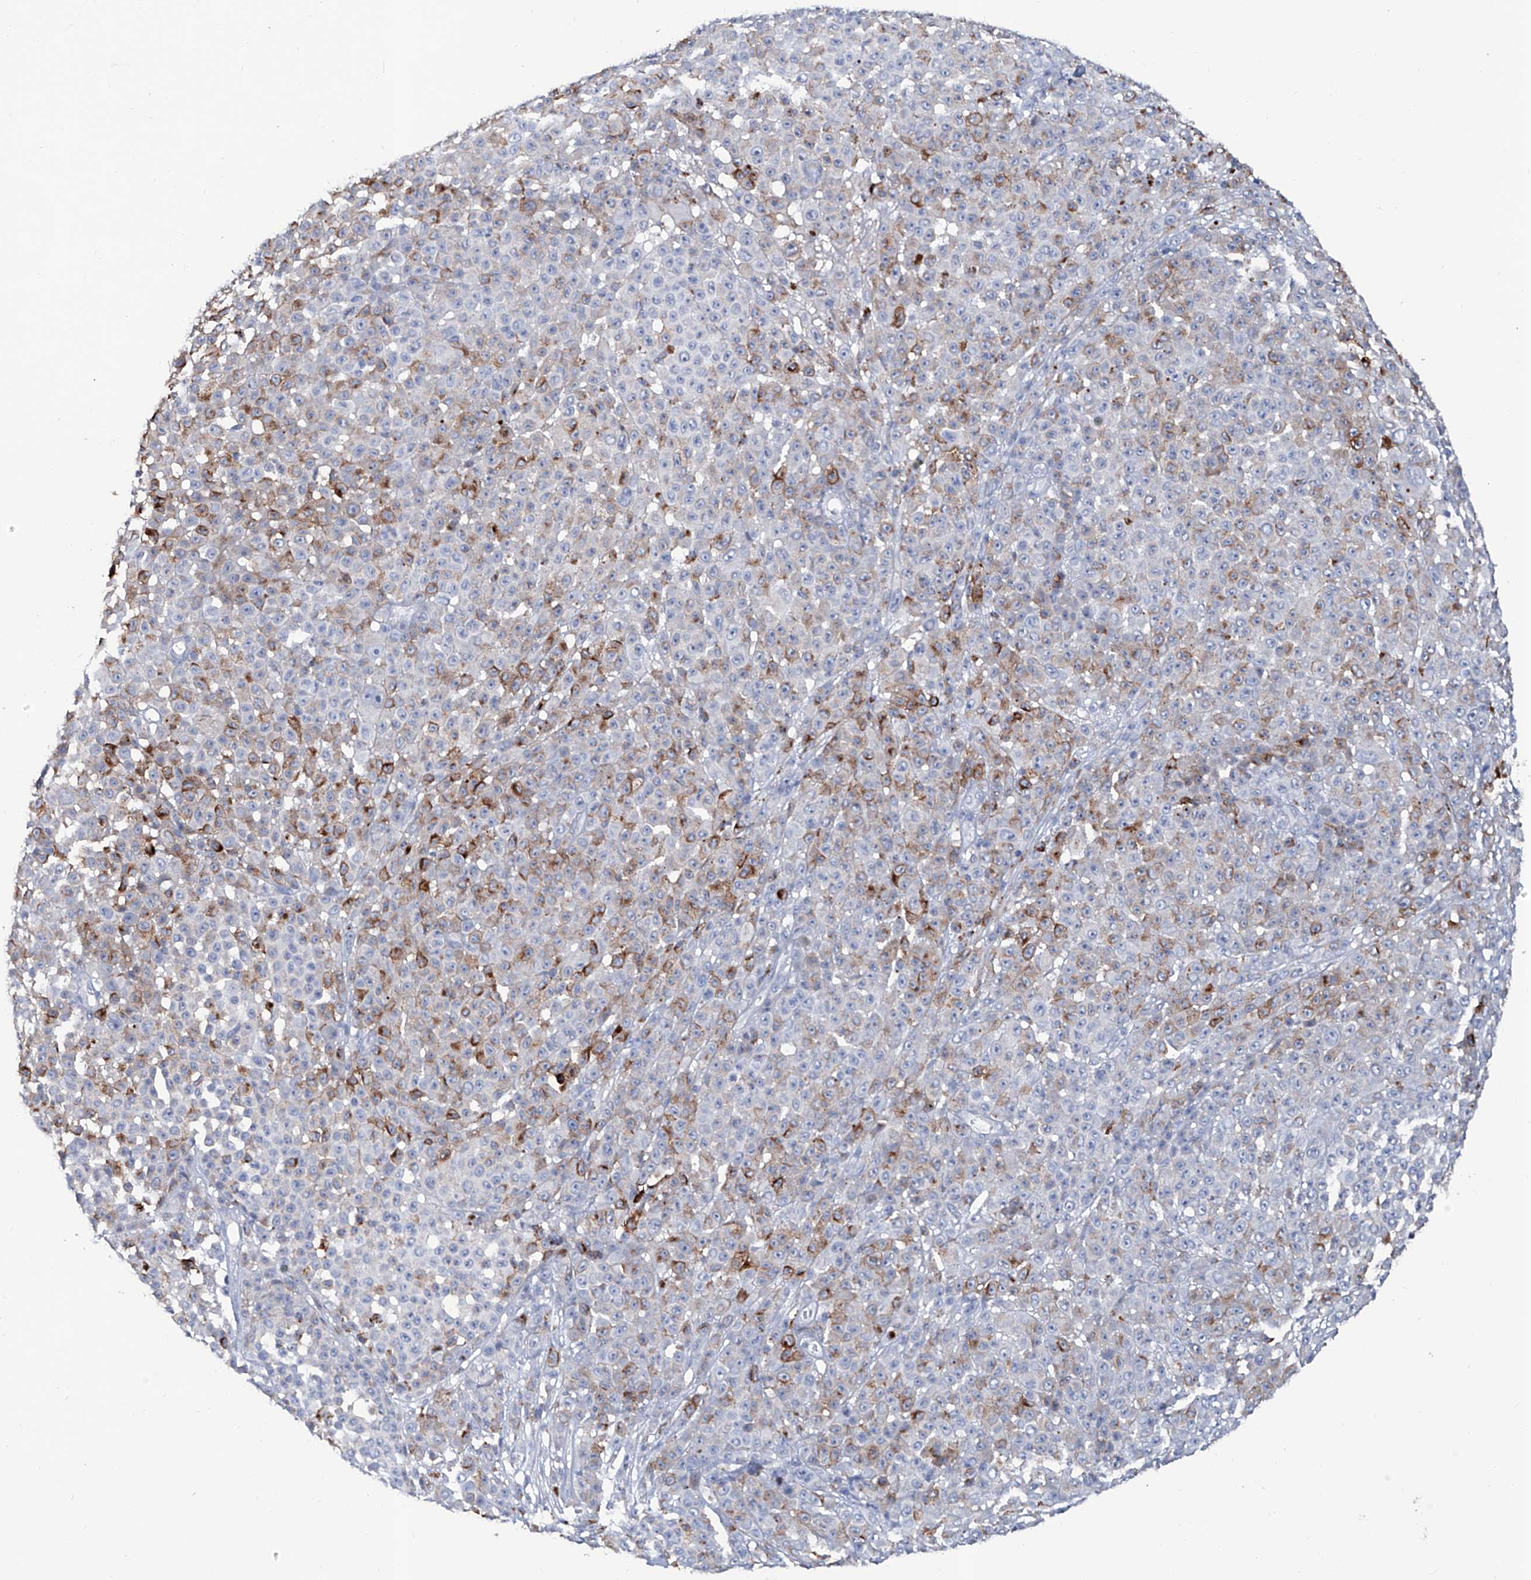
{"staining": {"intensity": "moderate", "quantity": "<25%", "location": "cytoplasmic/membranous"}, "tissue": "melanoma", "cell_type": "Tumor cells", "image_type": "cancer", "snomed": [{"axis": "morphology", "description": "Malignant melanoma, NOS"}, {"axis": "topography", "description": "Skin"}], "caption": "Brown immunohistochemical staining in malignant melanoma displays moderate cytoplasmic/membranous positivity in approximately <25% of tumor cells.", "gene": "KLHL17", "patient": {"sex": "female", "age": 94}}